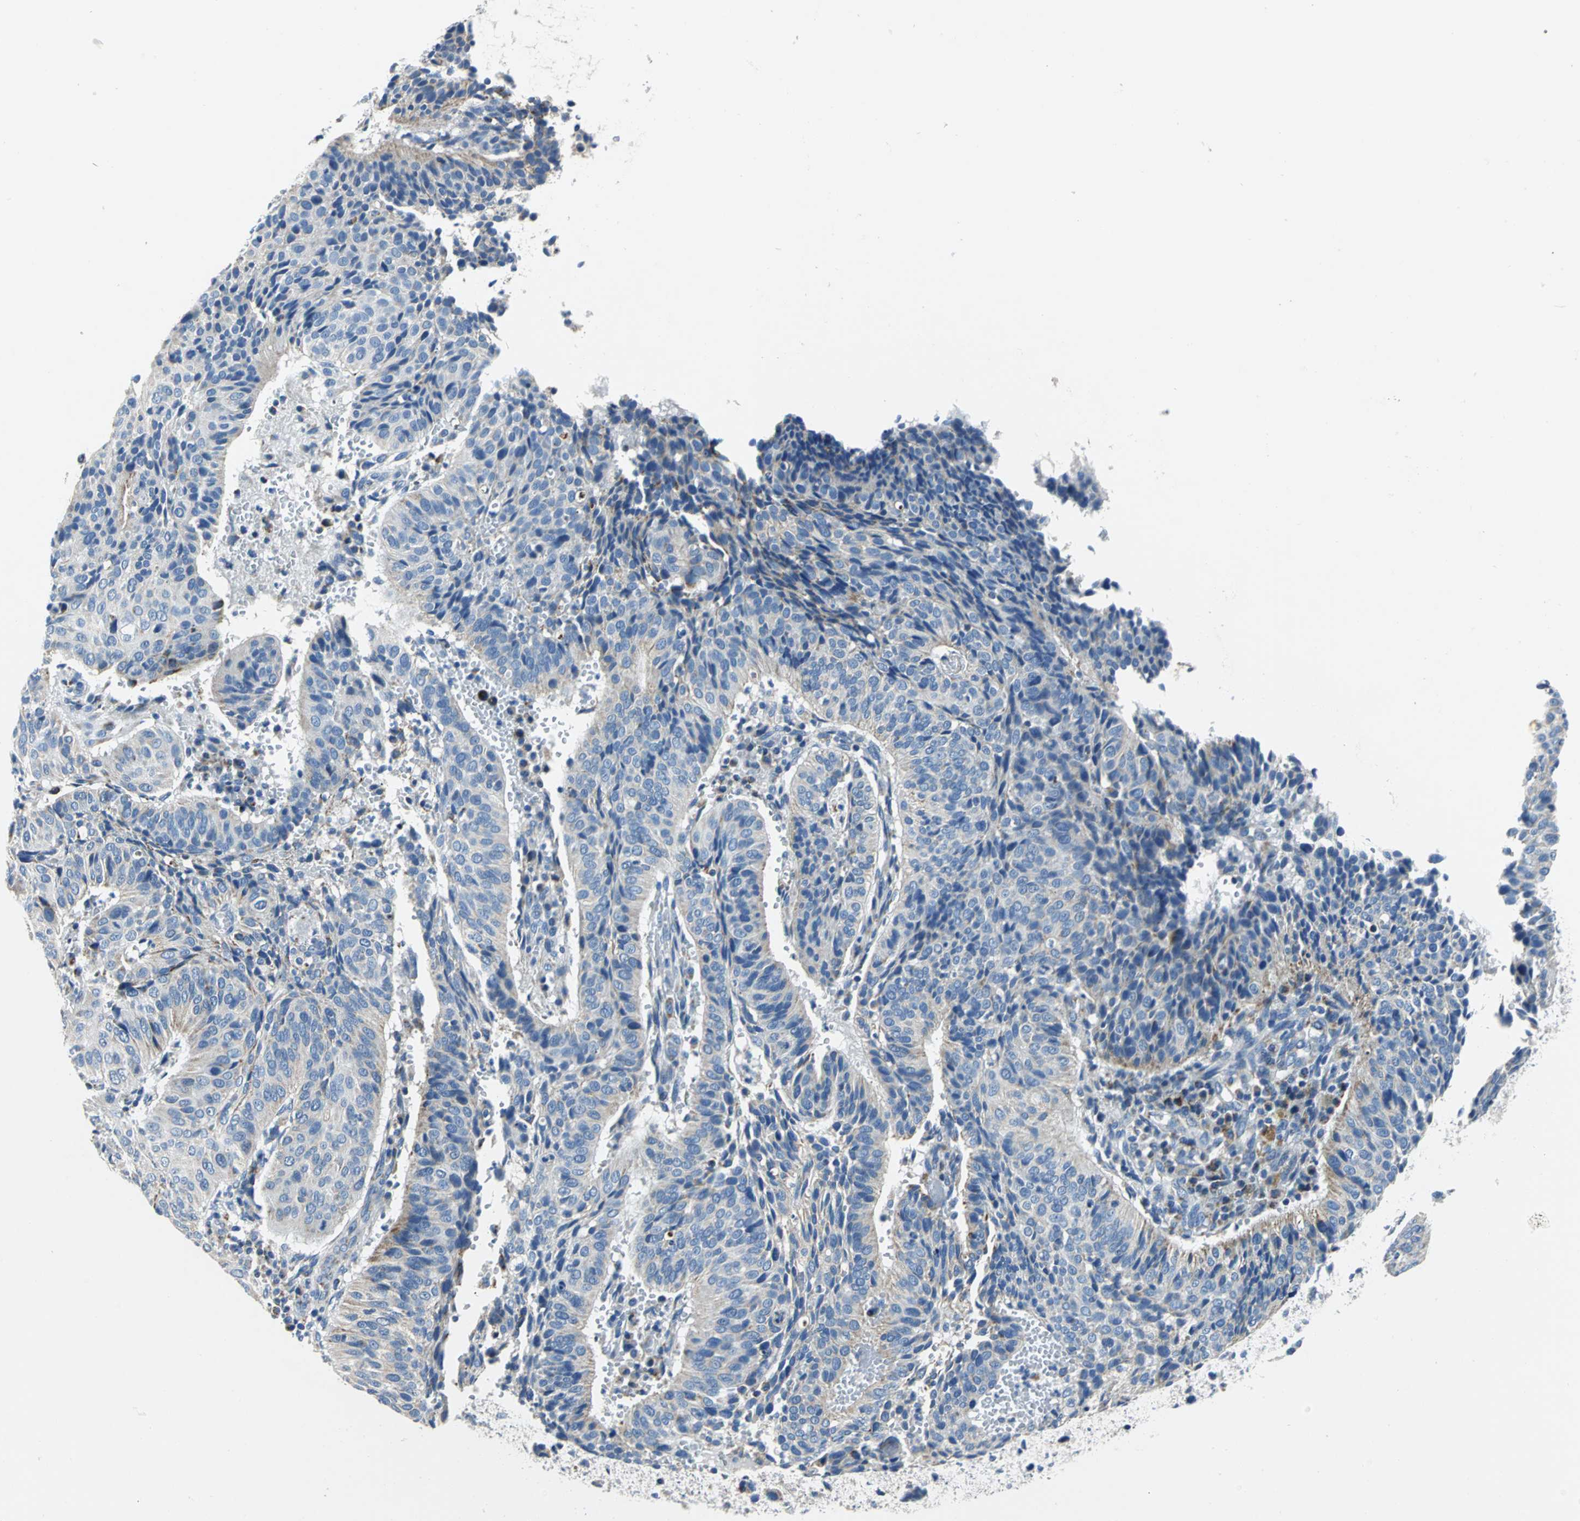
{"staining": {"intensity": "weak", "quantity": "<25%", "location": "cytoplasmic/membranous"}, "tissue": "cervical cancer", "cell_type": "Tumor cells", "image_type": "cancer", "snomed": [{"axis": "morphology", "description": "Squamous cell carcinoma, NOS"}, {"axis": "topography", "description": "Cervix"}], "caption": "Tumor cells show no significant expression in cervical cancer (squamous cell carcinoma).", "gene": "IFI6", "patient": {"sex": "female", "age": 39}}